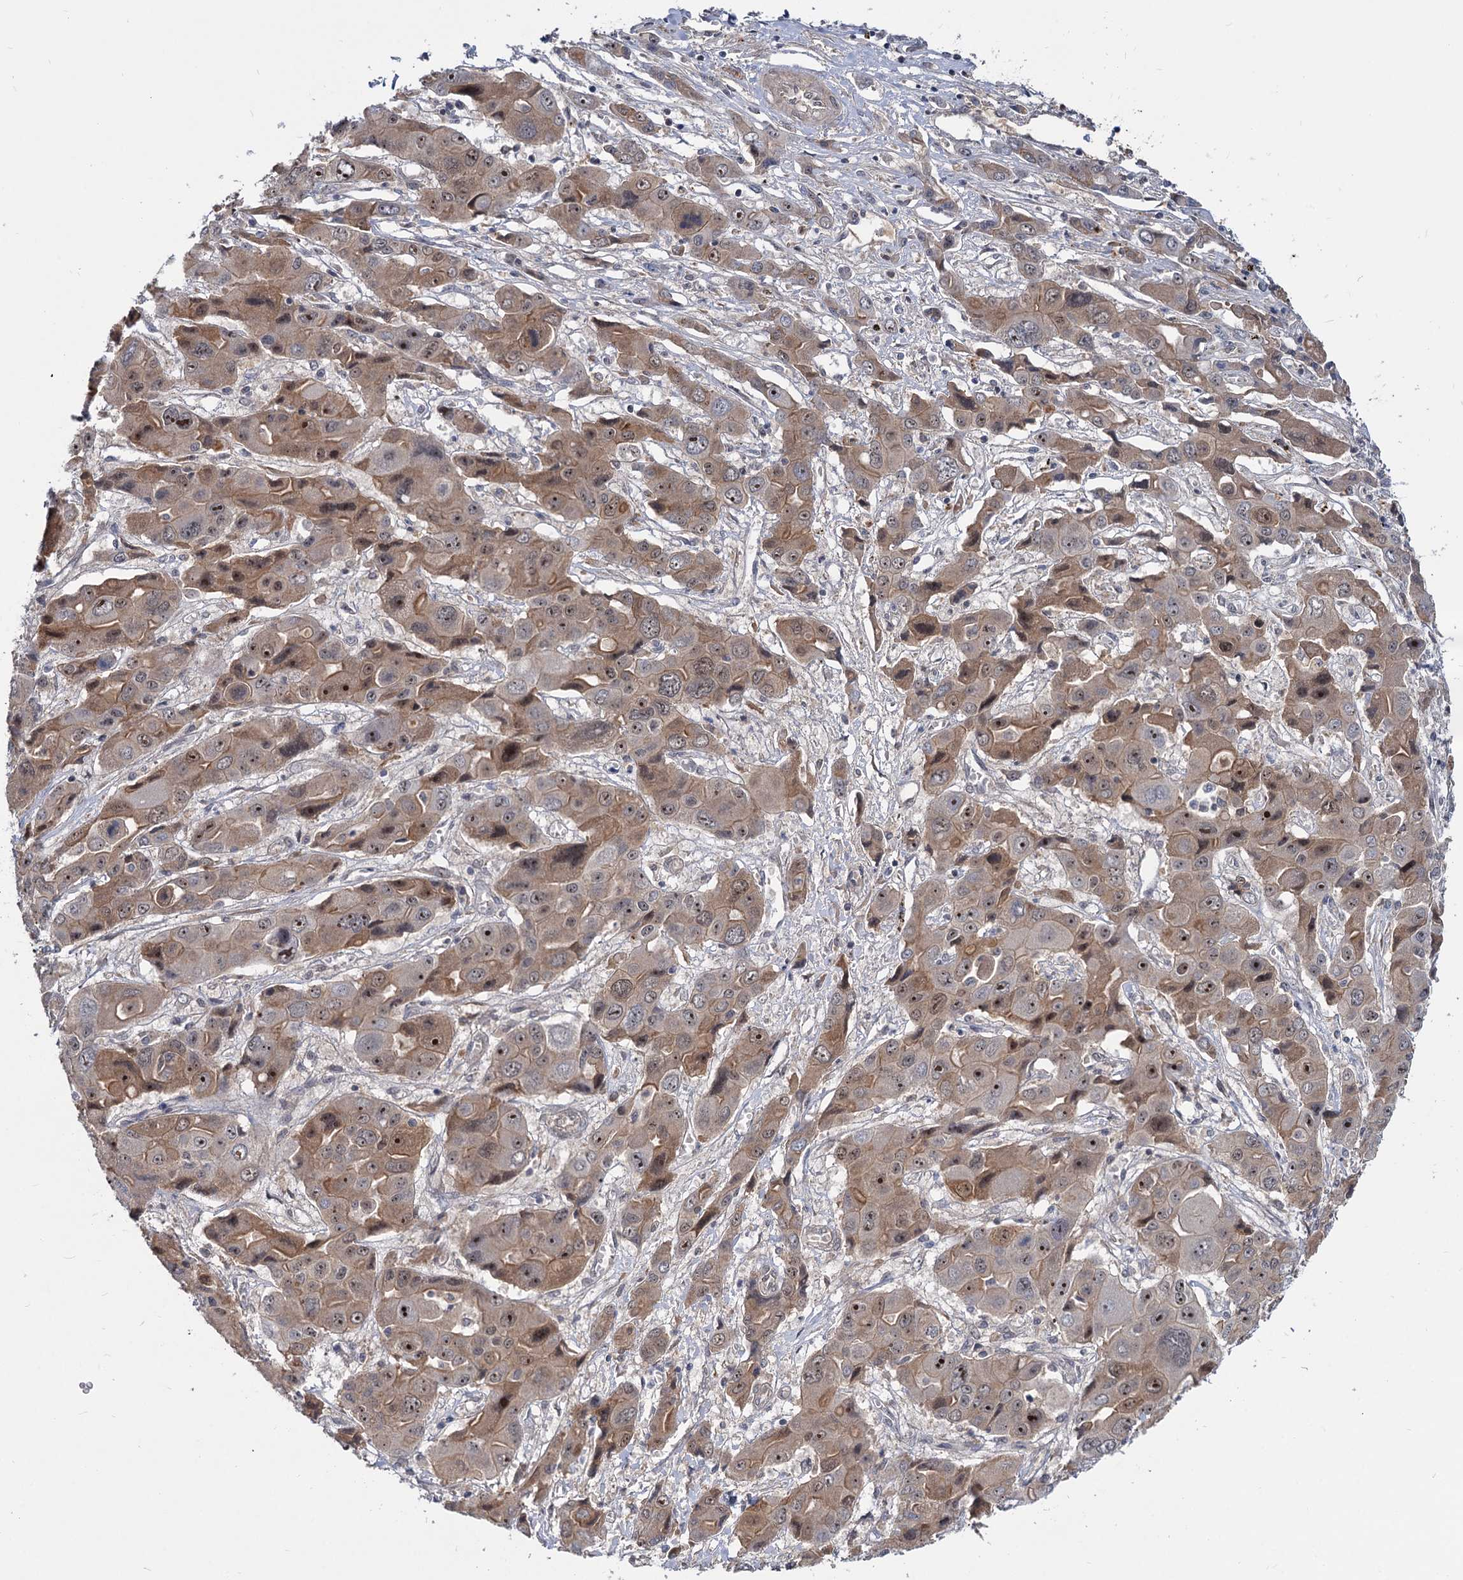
{"staining": {"intensity": "moderate", "quantity": ">75%", "location": "cytoplasmic/membranous,nuclear"}, "tissue": "liver cancer", "cell_type": "Tumor cells", "image_type": "cancer", "snomed": [{"axis": "morphology", "description": "Cholangiocarcinoma"}, {"axis": "topography", "description": "Liver"}], "caption": "High-magnification brightfield microscopy of liver cancer (cholangiocarcinoma) stained with DAB (3,3'-diaminobenzidine) (brown) and counterstained with hematoxylin (blue). tumor cells exhibit moderate cytoplasmic/membranous and nuclear expression is identified in approximately>75% of cells. The staining is performed using DAB (3,3'-diaminobenzidine) brown chromogen to label protein expression. The nuclei are counter-stained blue using hematoxylin.", "gene": "SNX15", "patient": {"sex": "male", "age": 67}}